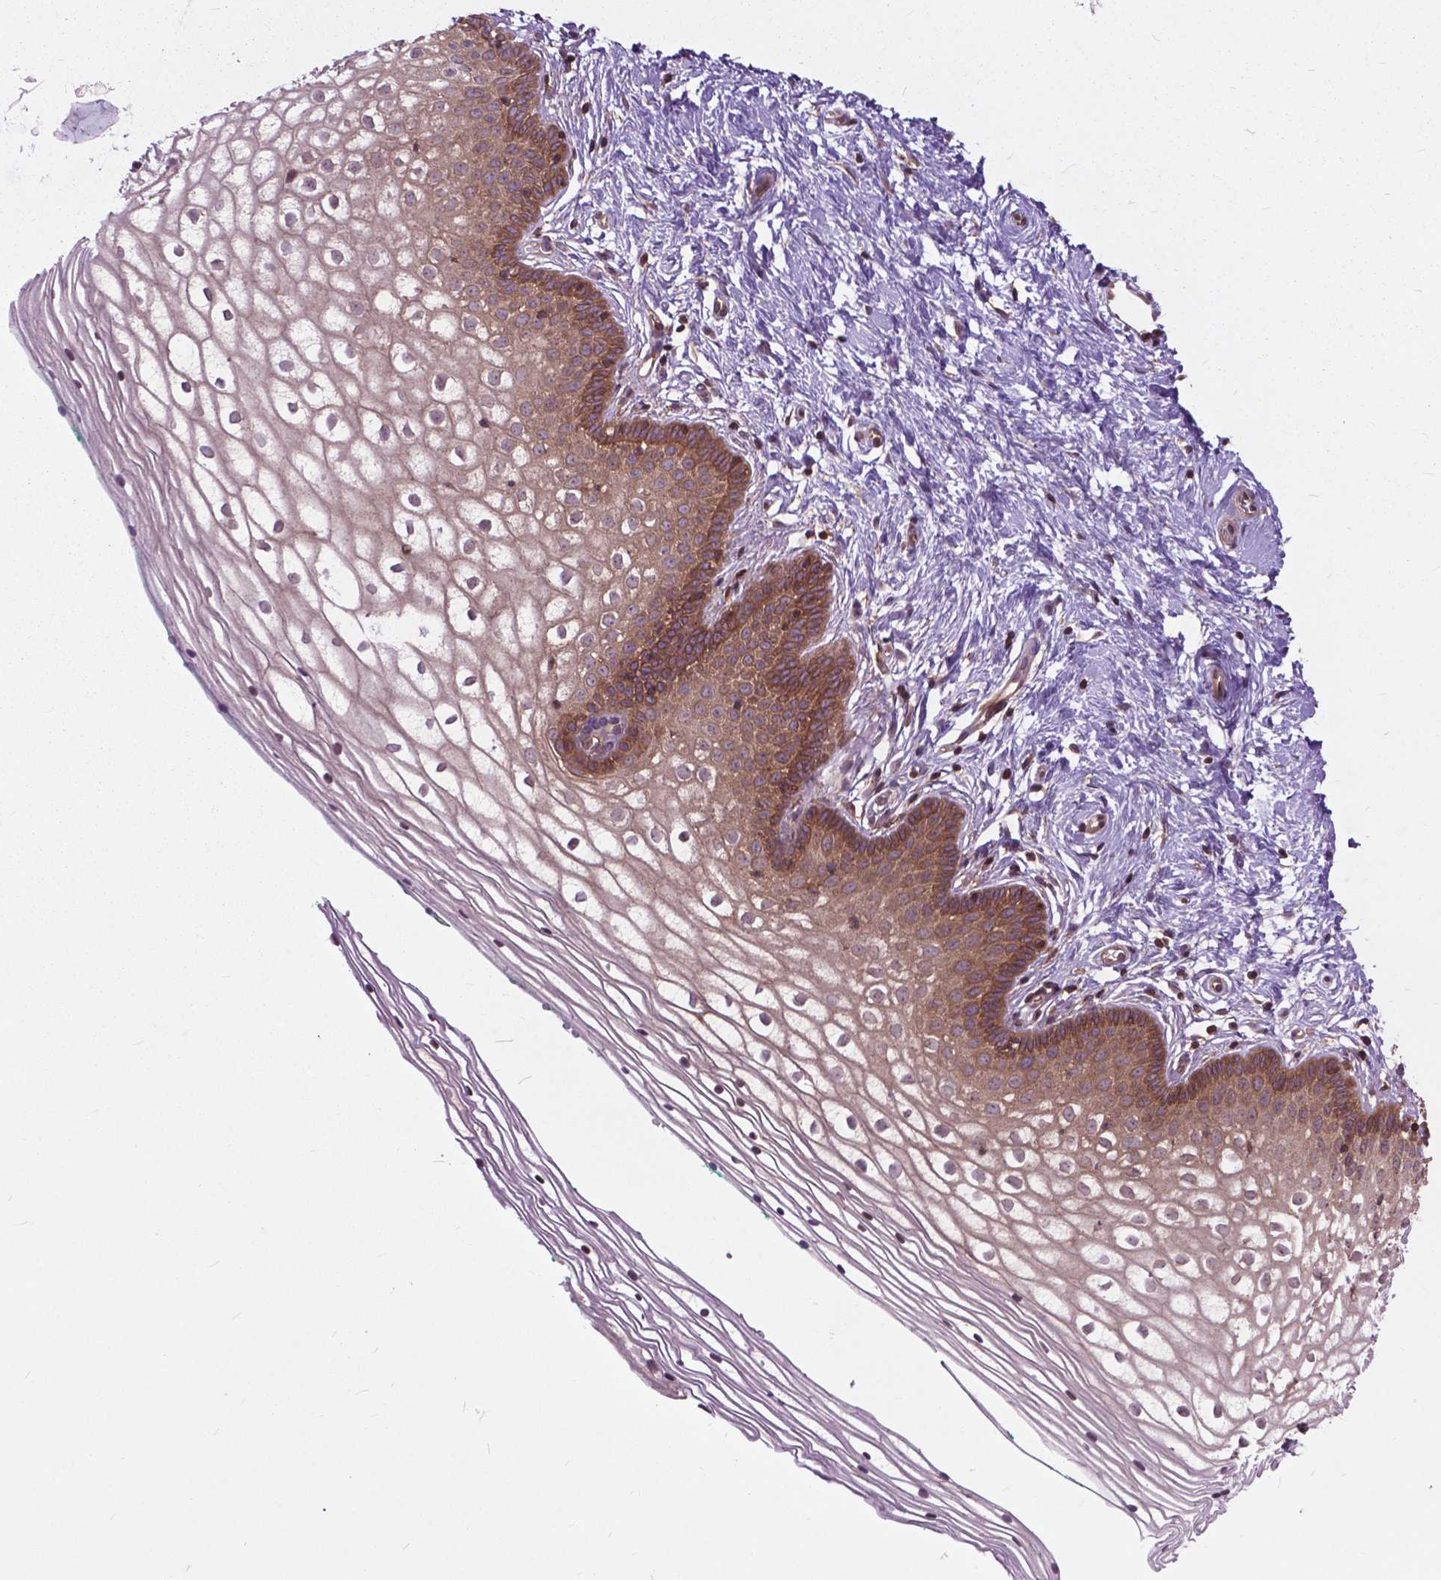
{"staining": {"intensity": "moderate", "quantity": "25%-75%", "location": "cytoplasmic/membranous"}, "tissue": "vagina", "cell_type": "Squamous epithelial cells", "image_type": "normal", "snomed": [{"axis": "morphology", "description": "Normal tissue, NOS"}, {"axis": "topography", "description": "Vagina"}], "caption": "Vagina stained with DAB immunohistochemistry displays medium levels of moderate cytoplasmic/membranous expression in approximately 25%-75% of squamous epithelial cells. The staining was performed using DAB to visualize the protein expression in brown, while the nuclei were stained in blue with hematoxylin (Magnification: 20x).", "gene": "ARAF", "patient": {"sex": "female", "age": 36}}